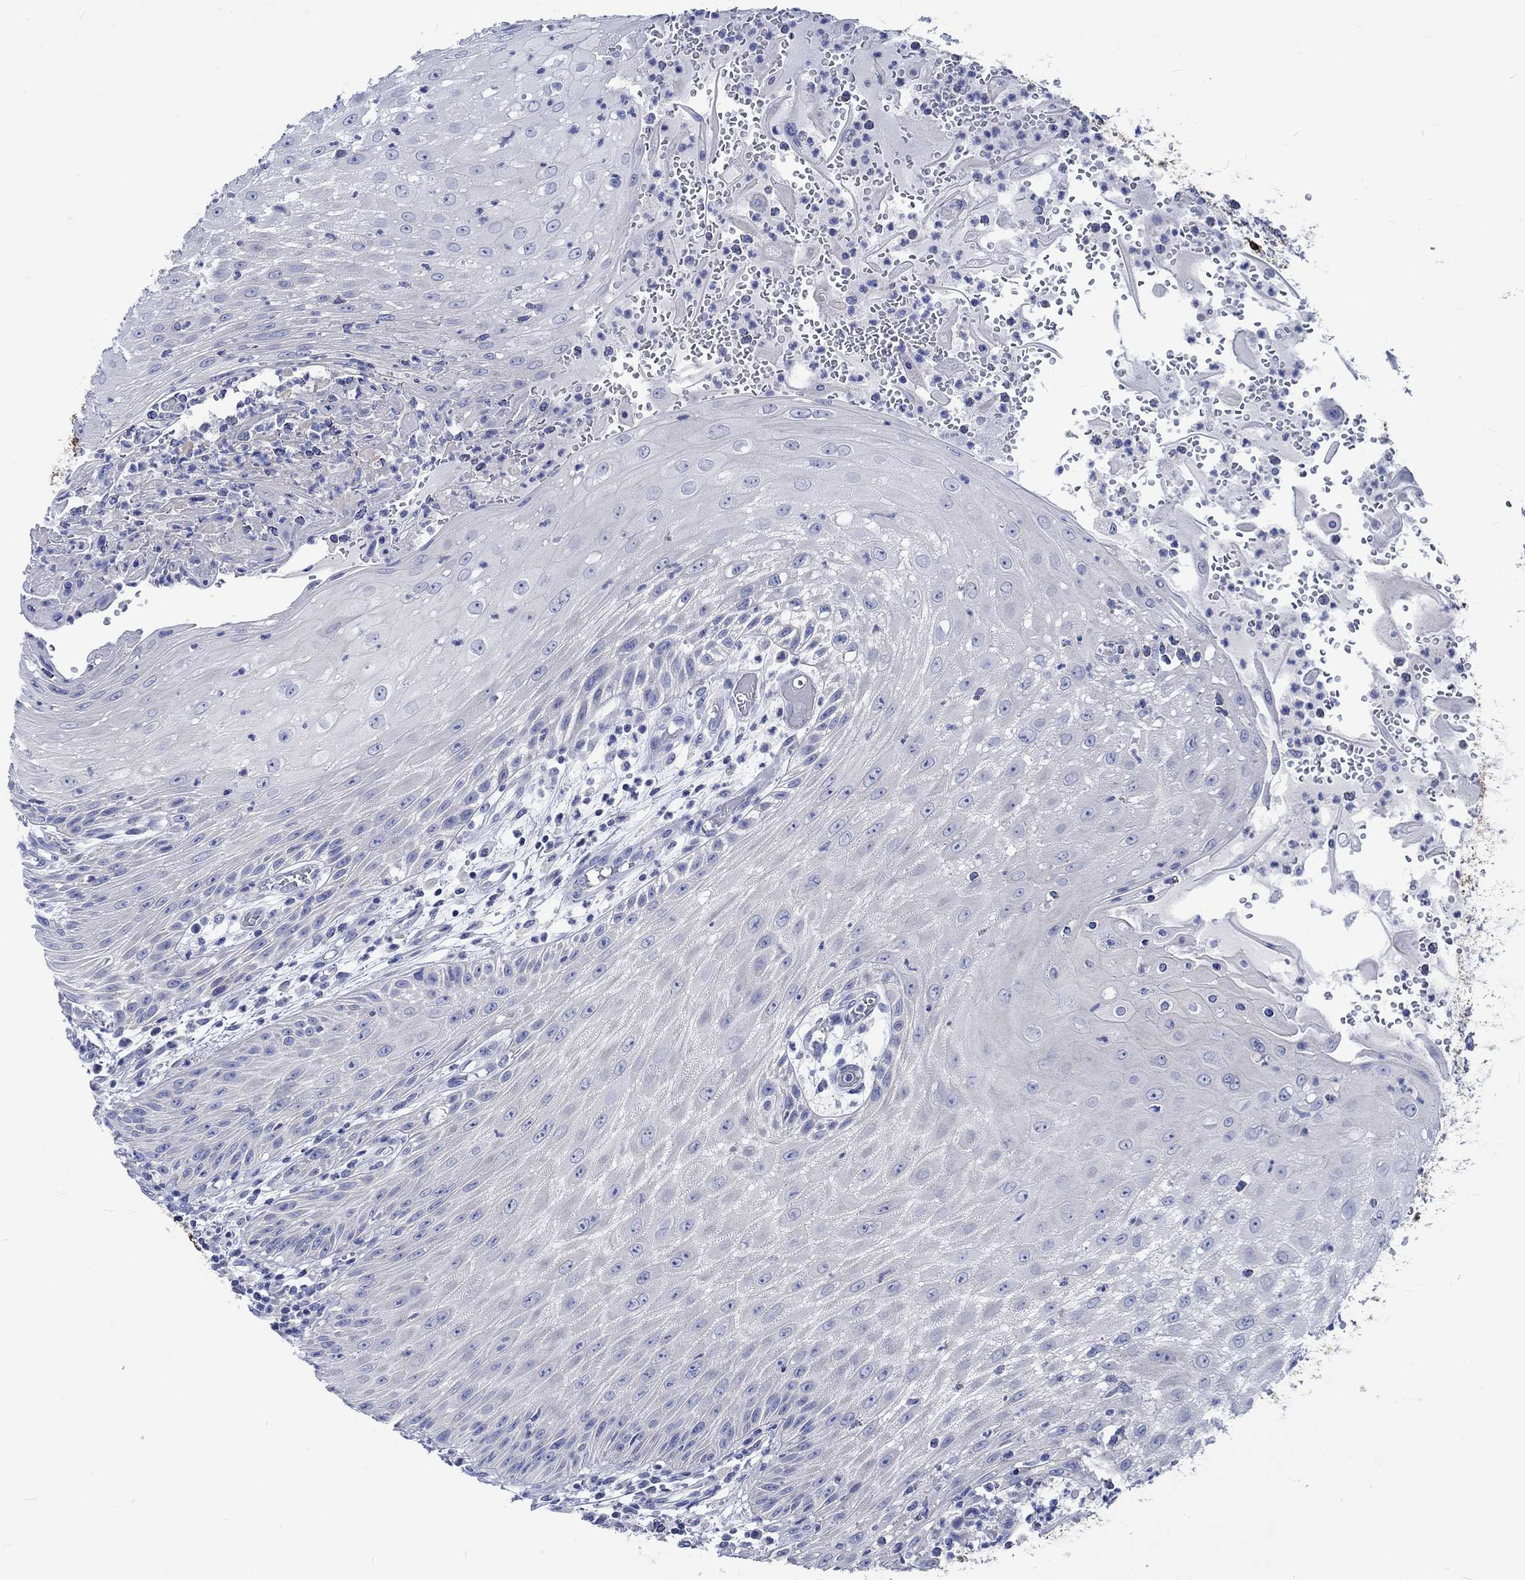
{"staining": {"intensity": "negative", "quantity": "none", "location": "none"}, "tissue": "head and neck cancer", "cell_type": "Tumor cells", "image_type": "cancer", "snomed": [{"axis": "morphology", "description": "Squamous cell carcinoma, NOS"}, {"axis": "topography", "description": "Oral tissue"}, {"axis": "topography", "description": "Head-Neck"}], "caption": "IHC of head and neck squamous cell carcinoma shows no staining in tumor cells. (DAB (3,3'-diaminobenzidine) IHC, high magnification).", "gene": "PTPRN2", "patient": {"sex": "male", "age": 58}}